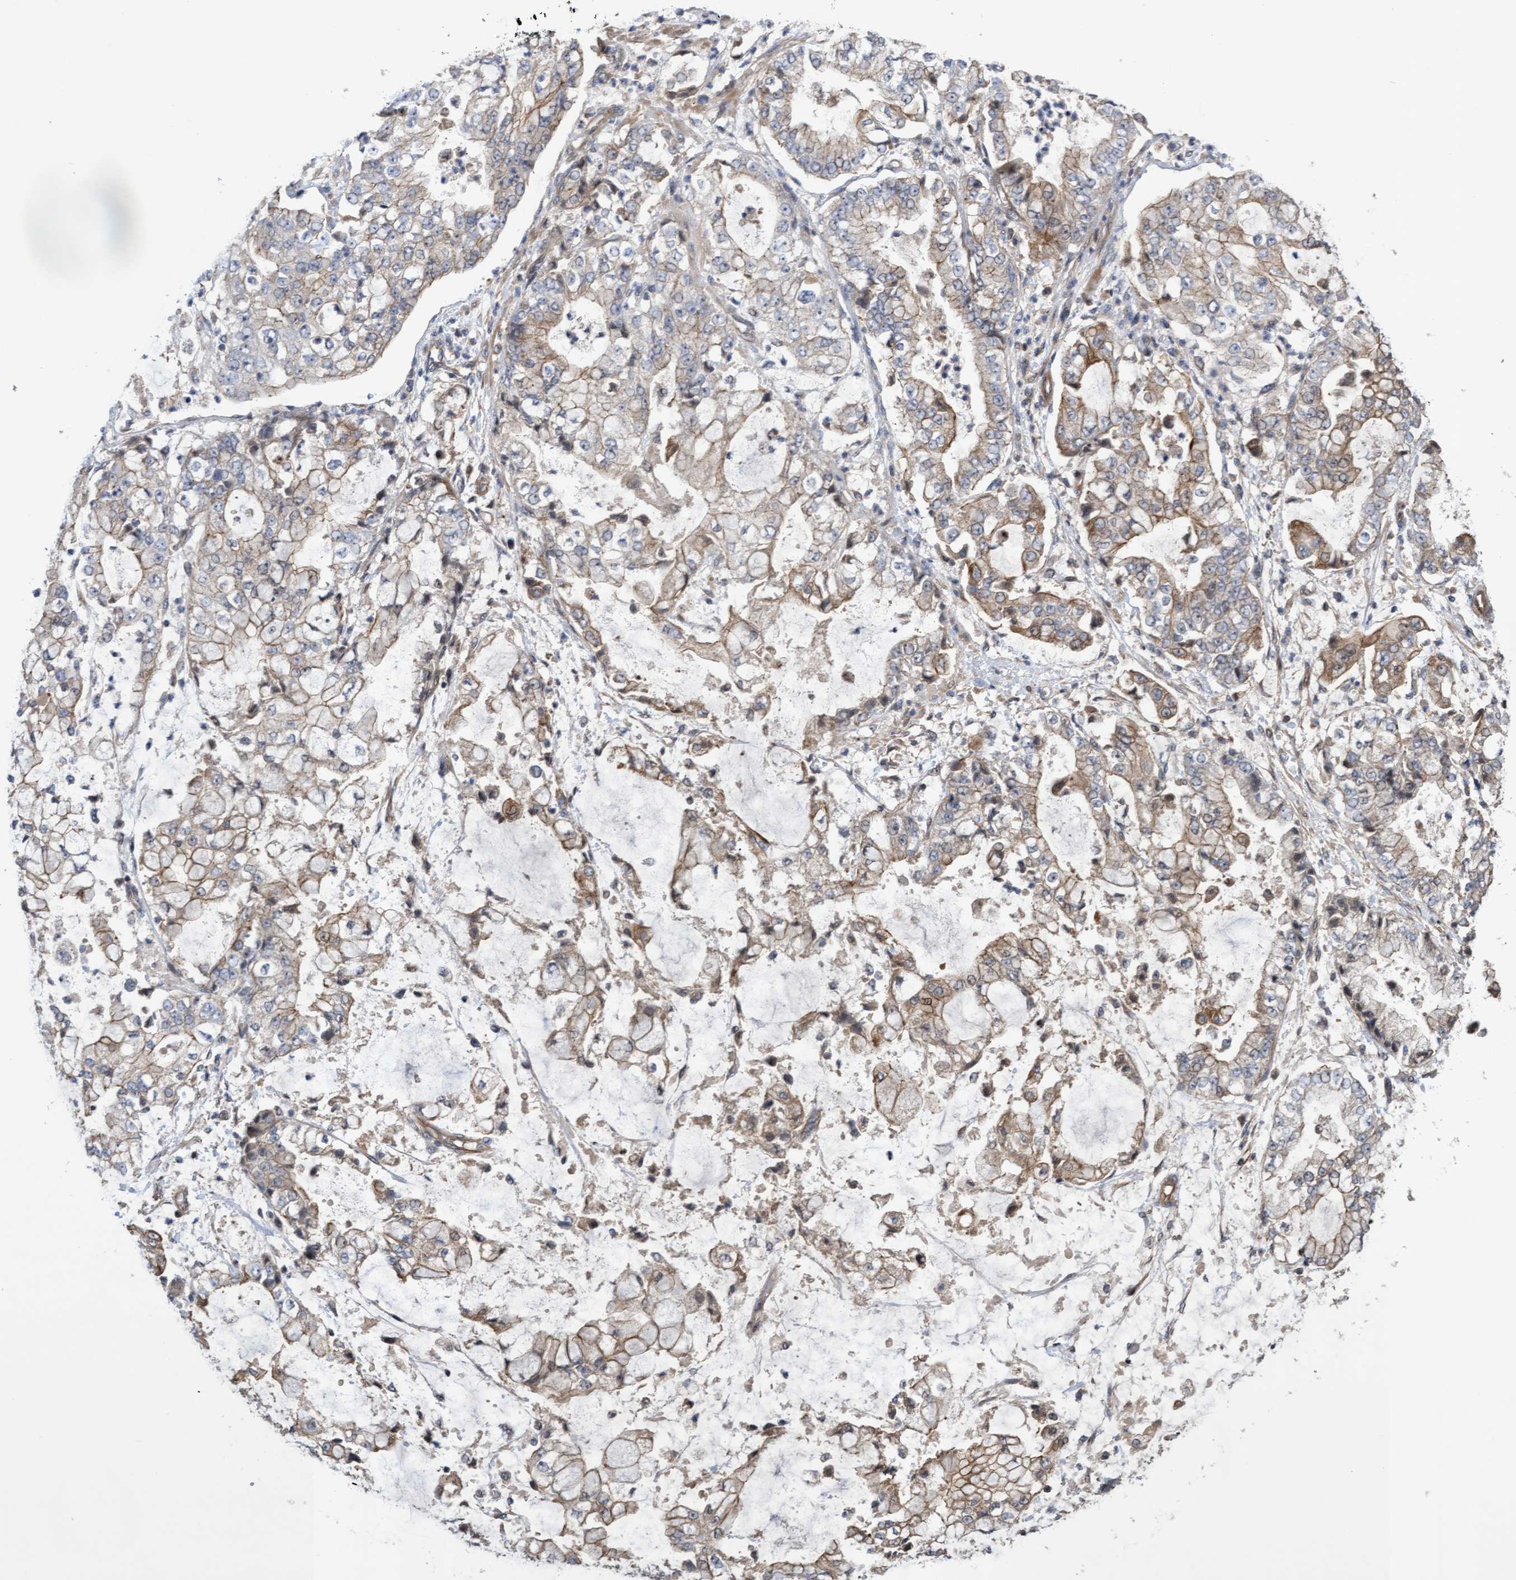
{"staining": {"intensity": "moderate", "quantity": "25%-75%", "location": "cytoplasmic/membranous"}, "tissue": "stomach cancer", "cell_type": "Tumor cells", "image_type": "cancer", "snomed": [{"axis": "morphology", "description": "Adenocarcinoma, NOS"}, {"axis": "topography", "description": "Stomach"}], "caption": "Stomach adenocarcinoma stained with DAB immunohistochemistry (IHC) demonstrates medium levels of moderate cytoplasmic/membranous expression in approximately 25%-75% of tumor cells.", "gene": "COBL", "patient": {"sex": "male", "age": 76}}